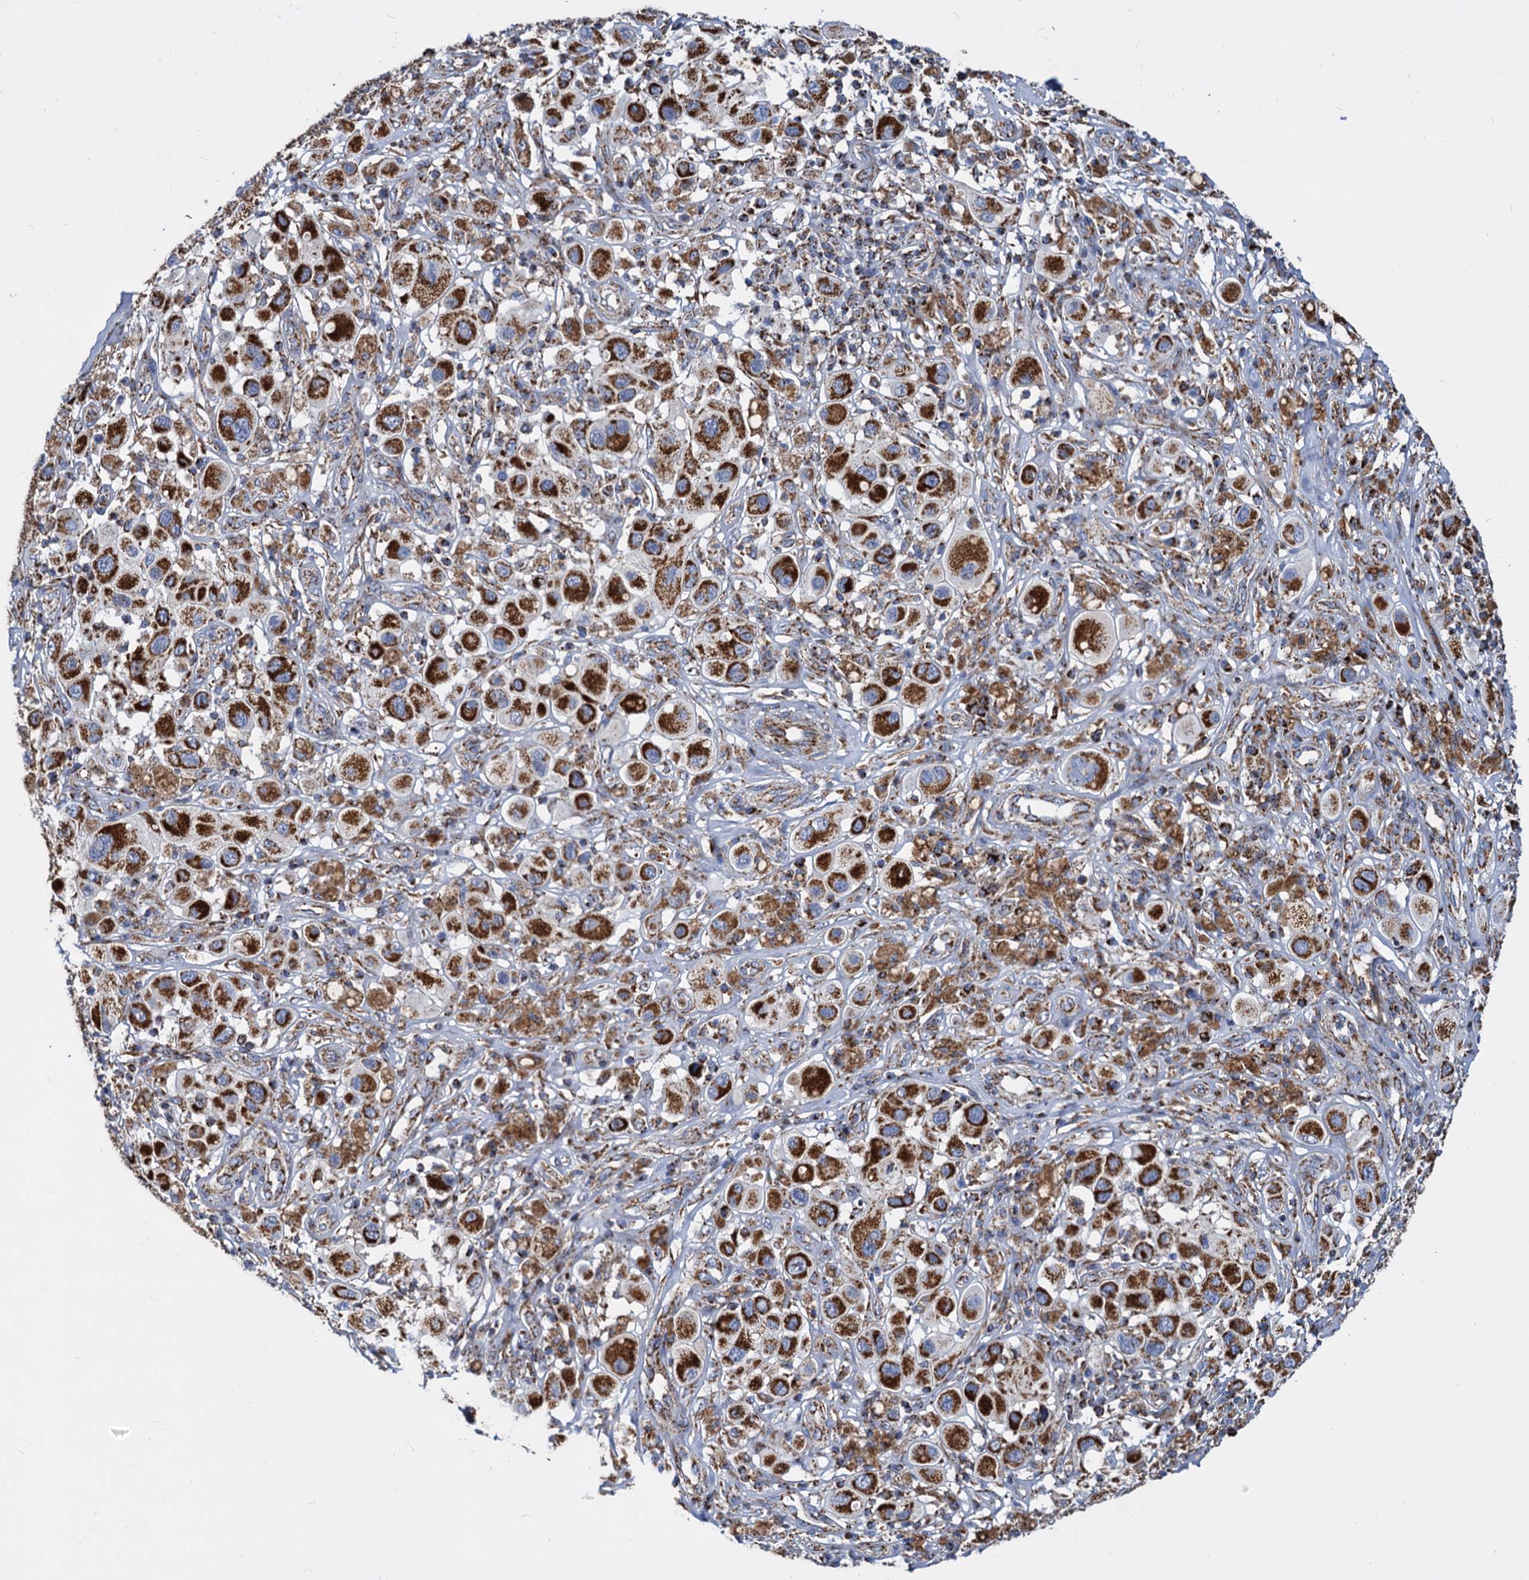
{"staining": {"intensity": "strong", "quantity": ">75%", "location": "cytoplasmic/membranous"}, "tissue": "melanoma", "cell_type": "Tumor cells", "image_type": "cancer", "snomed": [{"axis": "morphology", "description": "Malignant melanoma, Metastatic site"}, {"axis": "topography", "description": "Skin"}], "caption": "The immunohistochemical stain labels strong cytoplasmic/membranous staining in tumor cells of malignant melanoma (metastatic site) tissue.", "gene": "TIMM10", "patient": {"sex": "male", "age": 41}}